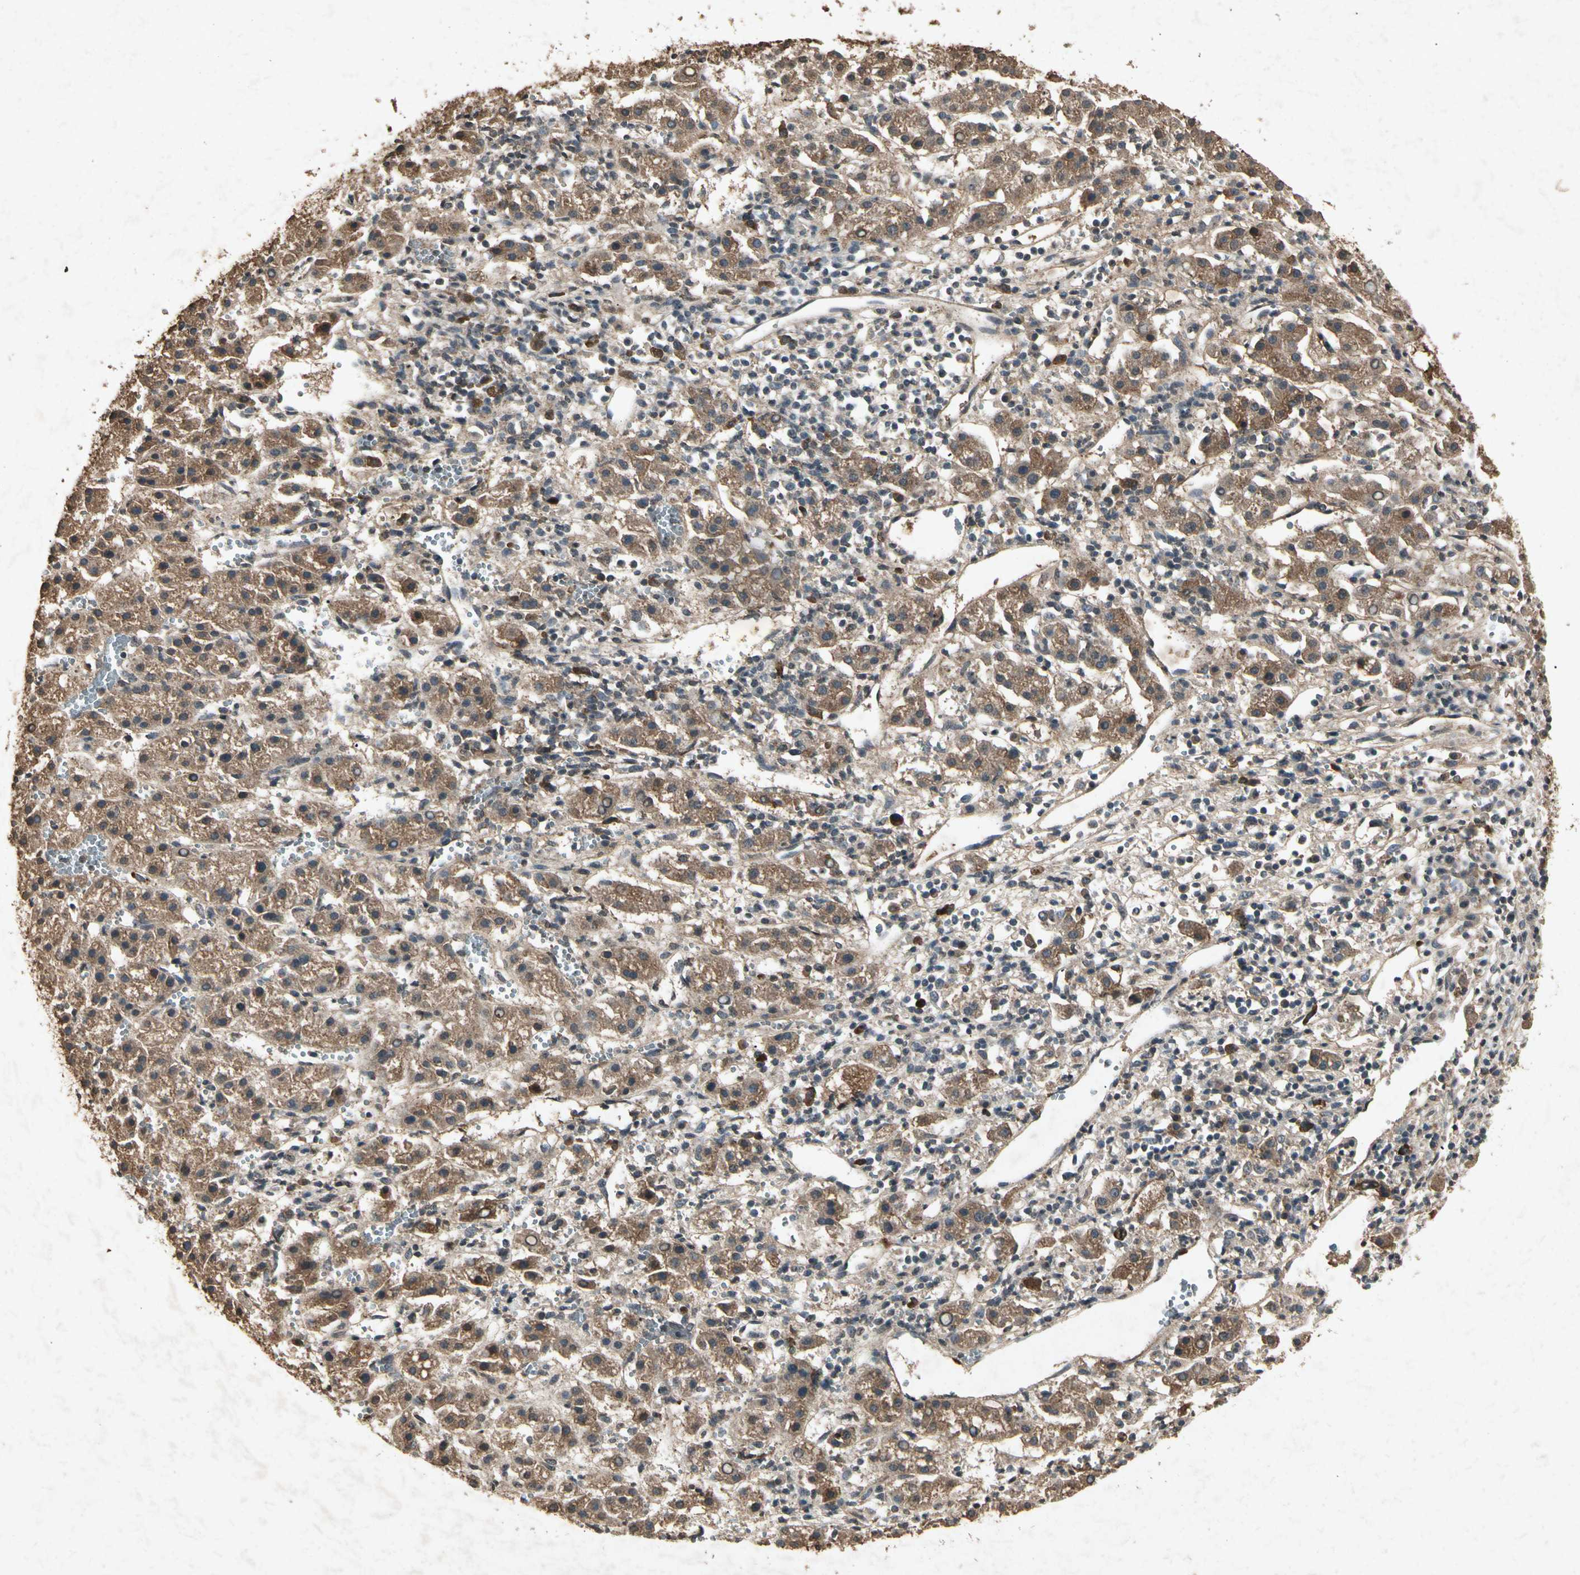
{"staining": {"intensity": "moderate", "quantity": ">75%", "location": "cytoplasmic/membranous"}, "tissue": "liver cancer", "cell_type": "Tumor cells", "image_type": "cancer", "snomed": [{"axis": "morphology", "description": "Carcinoma, Hepatocellular, NOS"}, {"axis": "topography", "description": "Liver"}], "caption": "Human liver hepatocellular carcinoma stained with a protein marker demonstrates moderate staining in tumor cells.", "gene": "CP", "patient": {"sex": "female", "age": 58}}